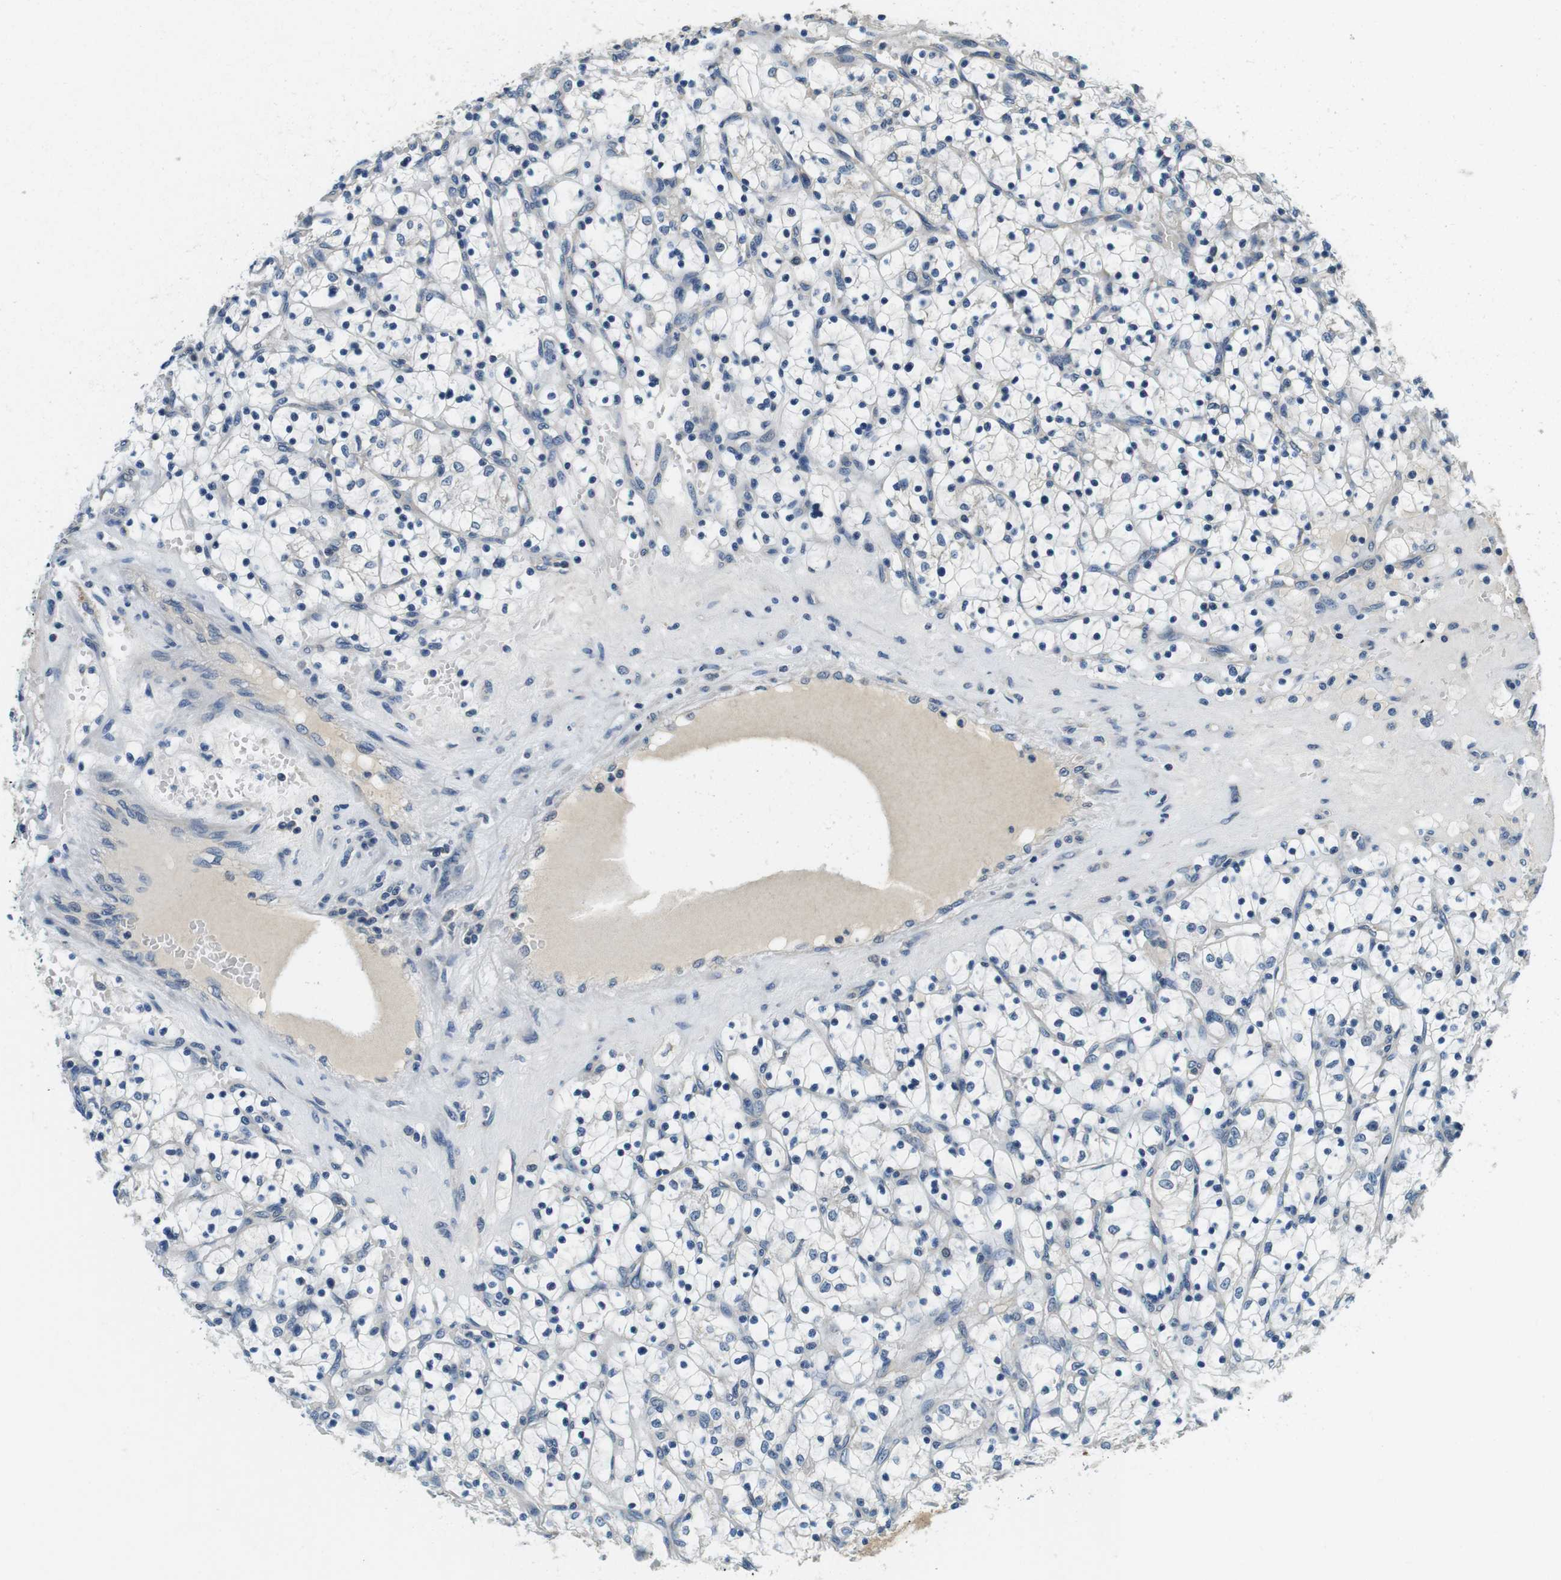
{"staining": {"intensity": "negative", "quantity": "none", "location": "none"}, "tissue": "renal cancer", "cell_type": "Tumor cells", "image_type": "cancer", "snomed": [{"axis": "morphology", "description": "Adenocarcinoma, NOS"}, {"axis": "topography", "description": "Kidney"}], "caption": "Adenocarcinoma (renal) was stained to show a protein in brown. There is no significant positivity in tumor cells.", "gene": "DTNA", "patient": {"sex": "female", "age": 69}}